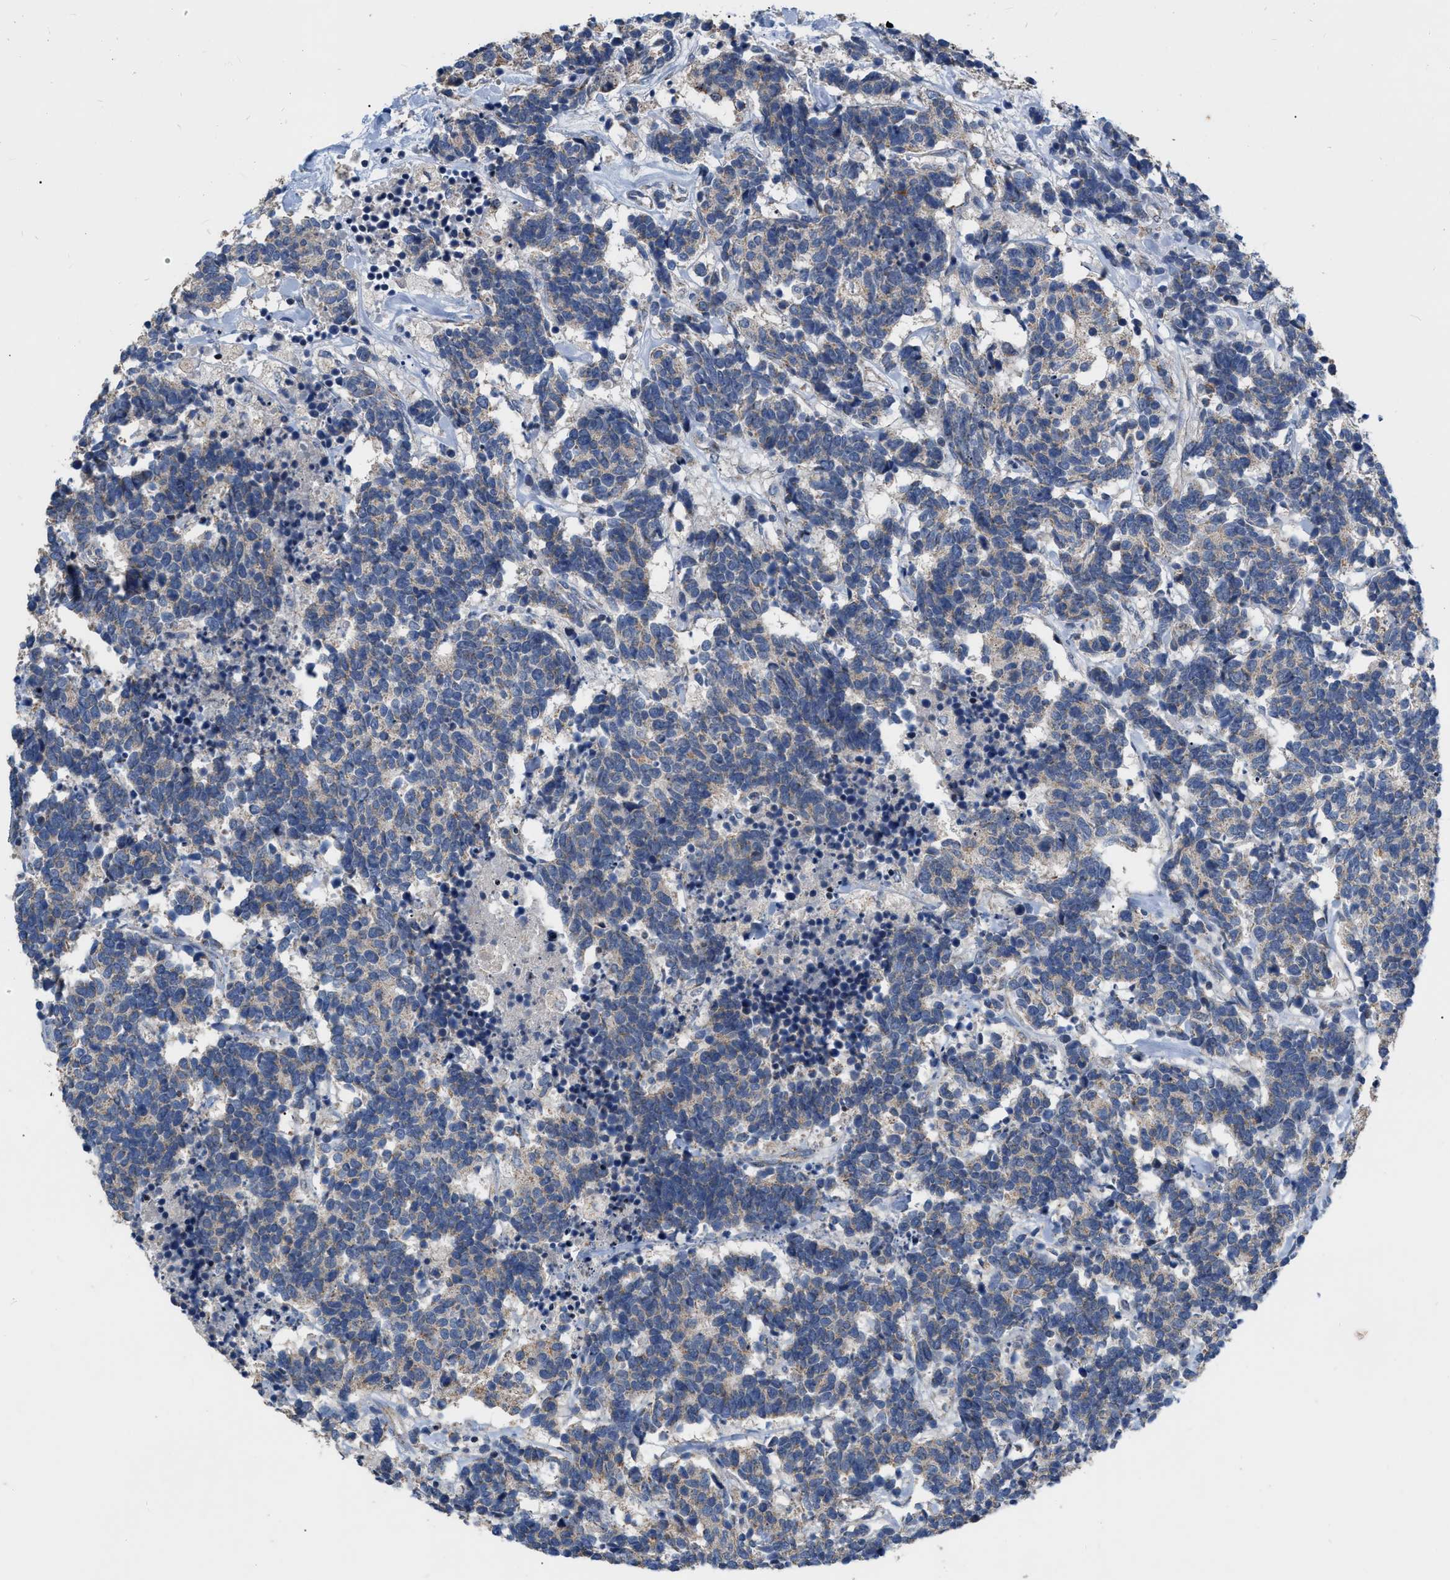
{"staining": {"intensity": "negative", "quantity": "none", "location": "none"}, "tissue": "carcinoid", "cell_type": "Tumor cells", "image_type": "cancer", "snomed": [{"axis": "morphology", "description": "Carcinoma, NOS"}, {"axis": "morphology", "description": "Carcinoid, malignant, NOS"}, {"axis": "topography", "description": "Urinary bladder"}], "caption": "A micrograph of human carcinoid (malignant) is negative for staining in tumor cells.", "gene": "DDX56", "patient": {"sex": "male", "age": 57}}